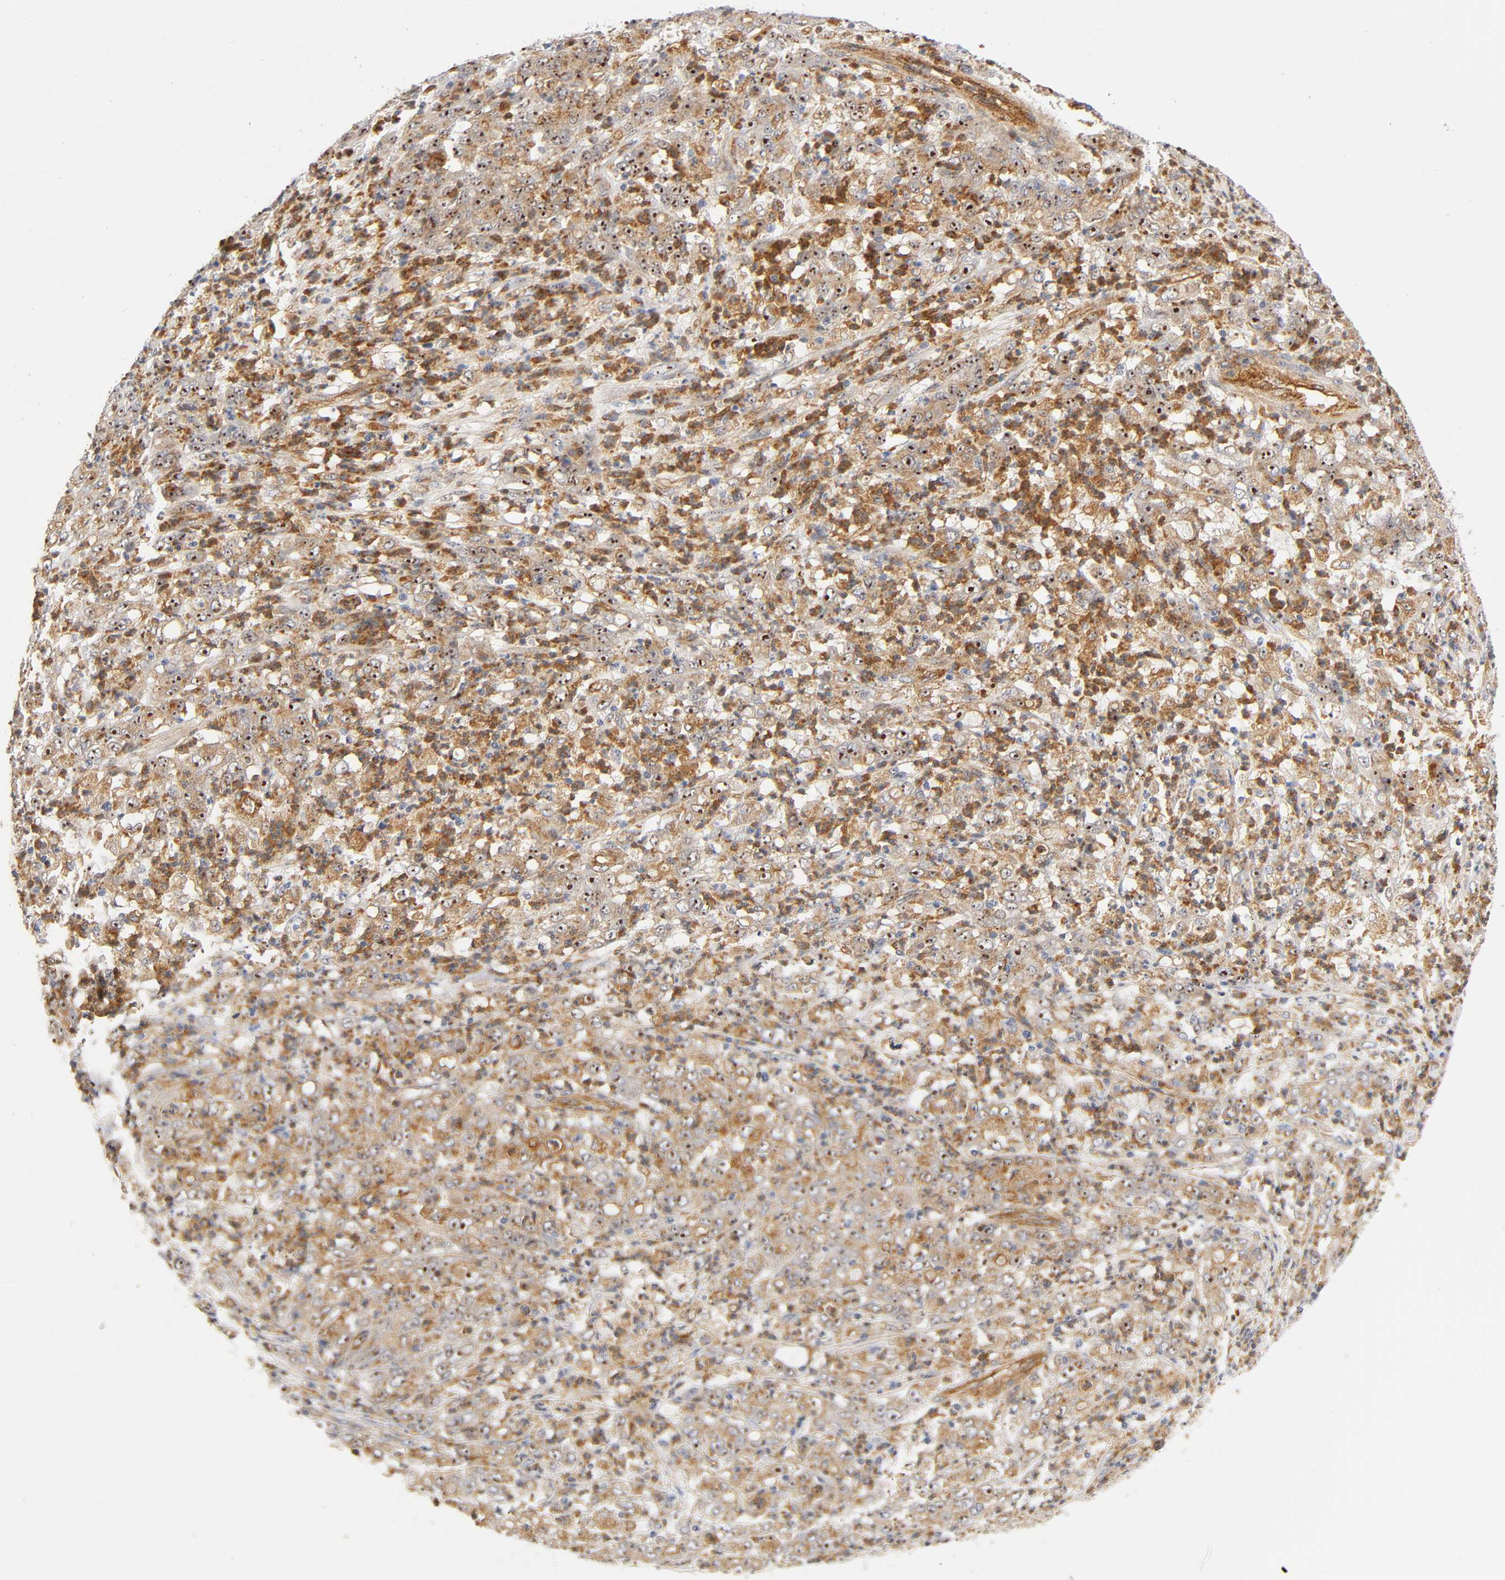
{"staining": {"intensity": "strong", "quantity": ">75%", "location": "cytoplasmic/membranous,nuclear"}, "tissue": "stomach cancer", "cell_type": "Tumor cells", "image_type": "cancer", "snomed": [{"axis": "morphology", "description": "Adenocarcinoma, NOS"}, {"axis": "topography", "description": "Stomach, lower"}], "caption": "Stomach adenocarcinoma tissue exhibits strong cytoplasmic/membranous and nuclear expression in approximately >75% of tumor cells, visualized by immunohistochemistry. The staining was performed using DAB (3,3'-diaminobenzidine), with brown indicating positive protein expression. Nuclei are stained blue with hematoxylin.", "gene": "PLD1", "patient": {"sex": "female", "age": 71}}